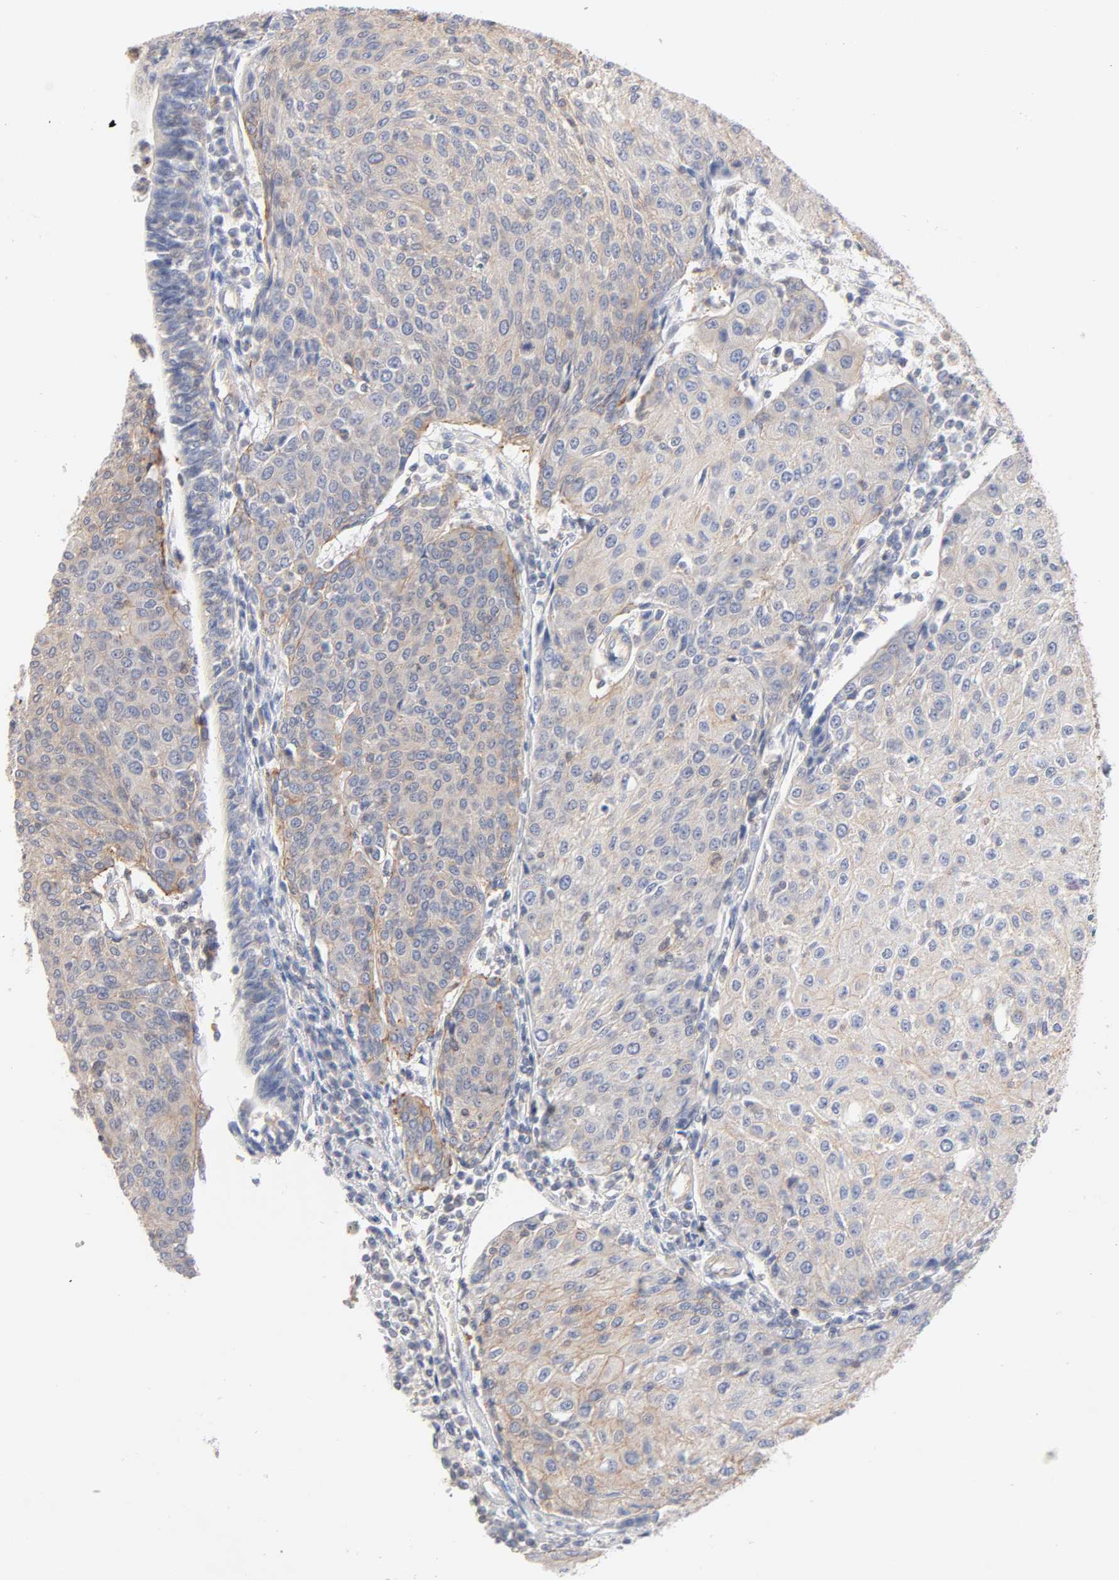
{"staining": {"intensity": "weak", "quantity": ">75%", "location": "cytoplasmic/membranous"}, "tissue": "urothelial cancer", "cell_type": "Tumor cells", "image_type": "cancer", "snomed": [{"axis": "morphology", "description": "Urothelial carcinoma, High grade"}, {"axis": "topography", "description": "Urinary bladder"}], "caption": "Urothelial carcinoma (high-grade) stained with immunohistochemistry reveals weak cytoplasmic/membranous positivity in approximately >75% of tumor cells.", "gene": "STRN3", "patient": {"sex": "female", "age": 85}}